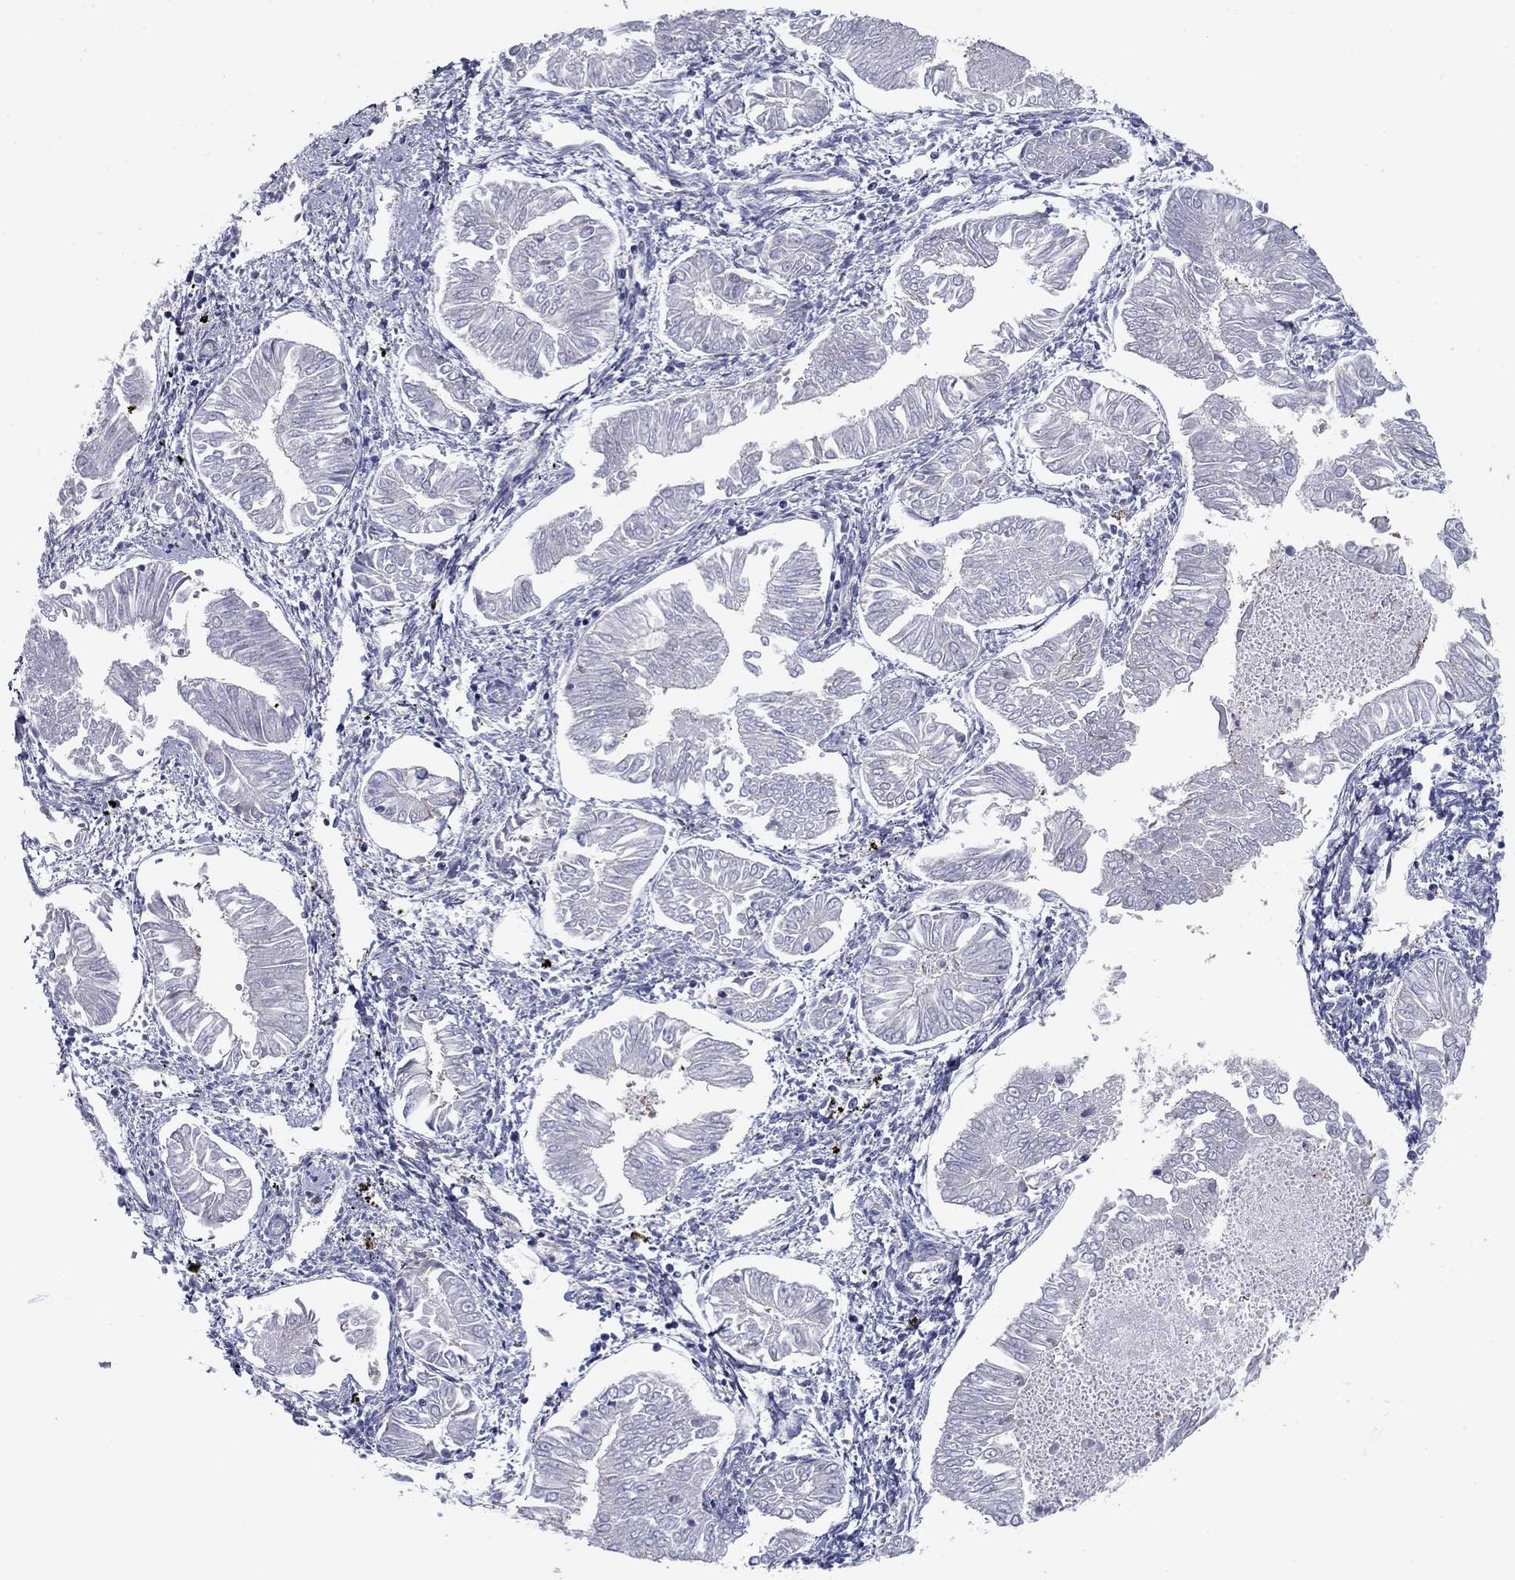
{"staining": {"intensity": "negative", "quantity": "none", "location": "none"}, "tissue": "endometrial cancer", "cell_type": "Tumor cells", "image_type": "cancer", "snomed": [{"axis": "morphology", "description": "Adenocarcinoma, NOS"}, {"axis": "topography", "description": "Endometrium"}], "caption": "DAB (3,3'-diaminobenzidine) immunohistochemical staining of adenocarcinoma (endometrial) shows no significant staining in tumor cells. The staining was performed using DAB (3,3'-diaminobenzidine) to visualize the protein expression in brown, while the nuclei were stained in blue with hematoxylin (Magnification: 20x).", "gene": "GRK7", "patient": {"sex": "female", "age": 53}}